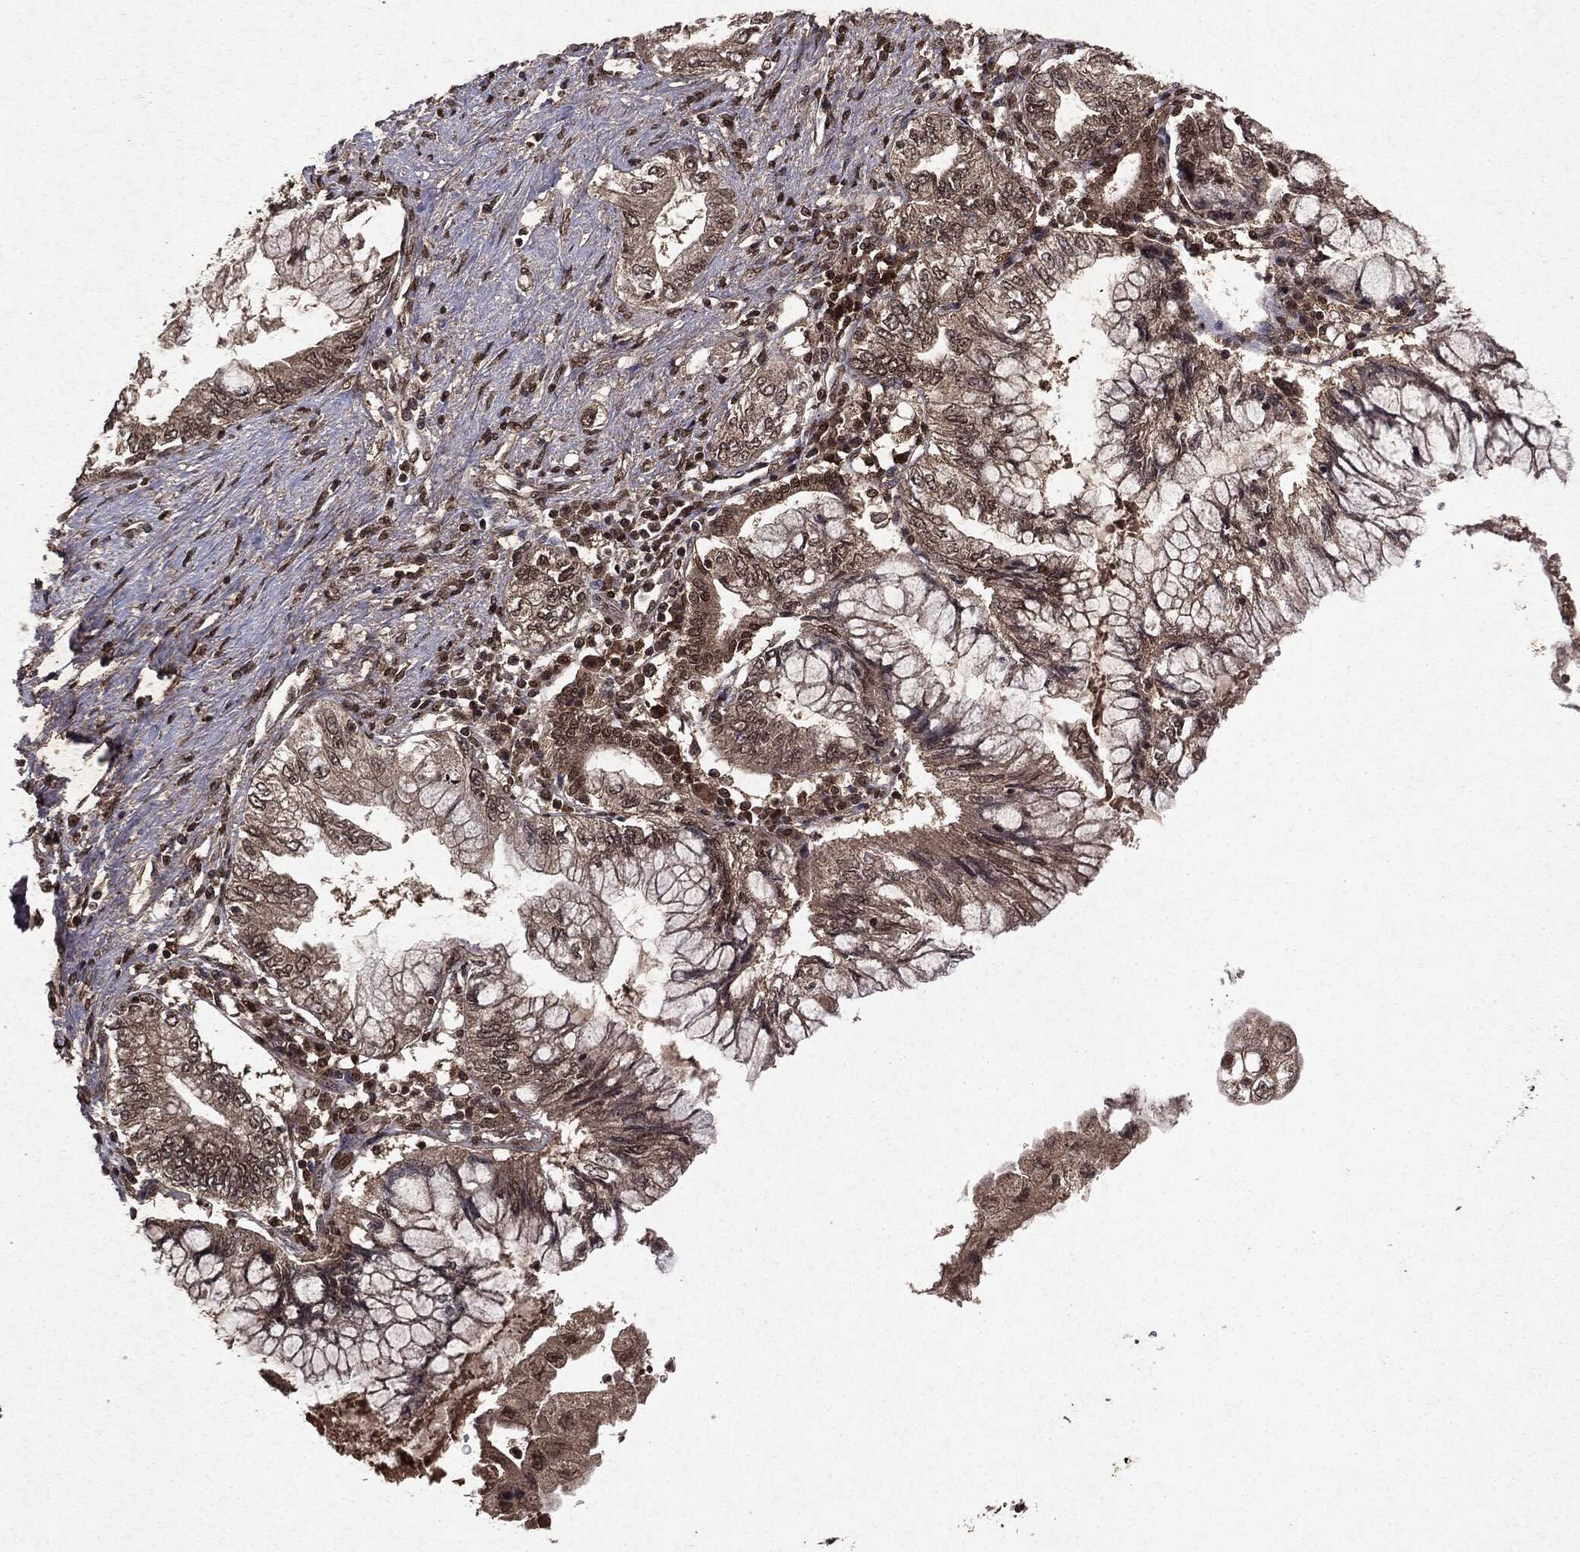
{"staining": {"intensity": "weak", "quantity": "25%-75%", "location": "cytoplasmic/membranous"}, "tissue": "pancreatic cancer", "cell_type": "Tumor cells", "image_type": "cancer", "snomed": [{"axis": "morphology", "description": "Adenocarcinoma, NOS"}, {"axis": "topography", "description": "Pancreas"}], "caption": "Tumor cells display low levels of weak cytoplasmic/membranous expression in approximately 25%-75% of cells in pancreatic adenocarcinoma.", "gene": "PEBP1", "patient": {"sex": "female", "age": 73}}